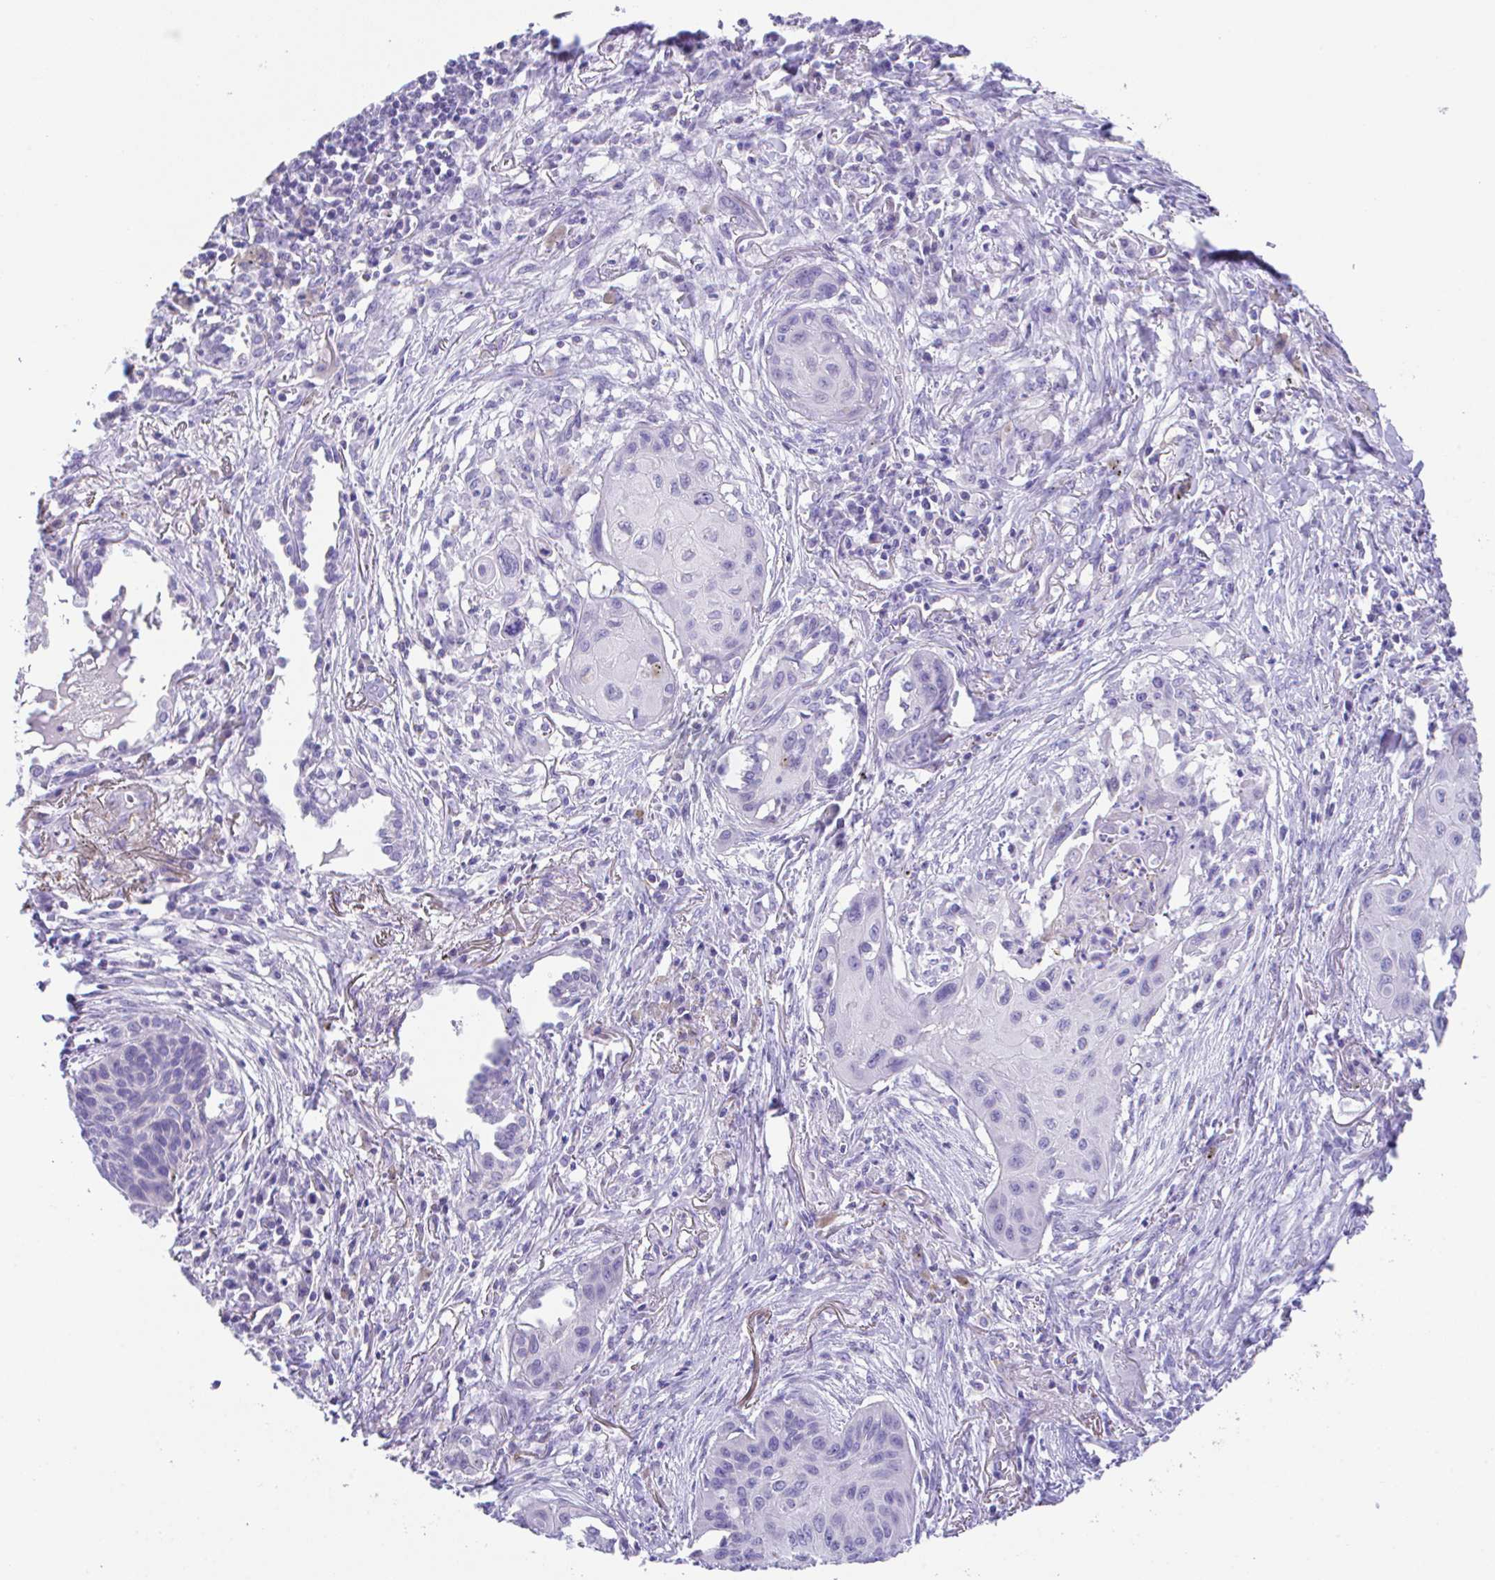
{"staining": {"intensity": "negative", "quantity": "none", "location": "none"}, "tissue": "lung cancer", "cell_type": "Tumor cells", "image_type": "cancer", "snomed": [{"axis": "morphology", "description": "Squamous cell carcinoma, NOS"}, {"axis": "topography", "description": "Lung"}], "caption": "A high-resolution micrograph shows immunohistochemistry staining of squamous cell carcinoma (lung), which displays no significant positivity in tumor cells.", "gene": "HACD4", "patient": {"sex": "male", "age": 71}}